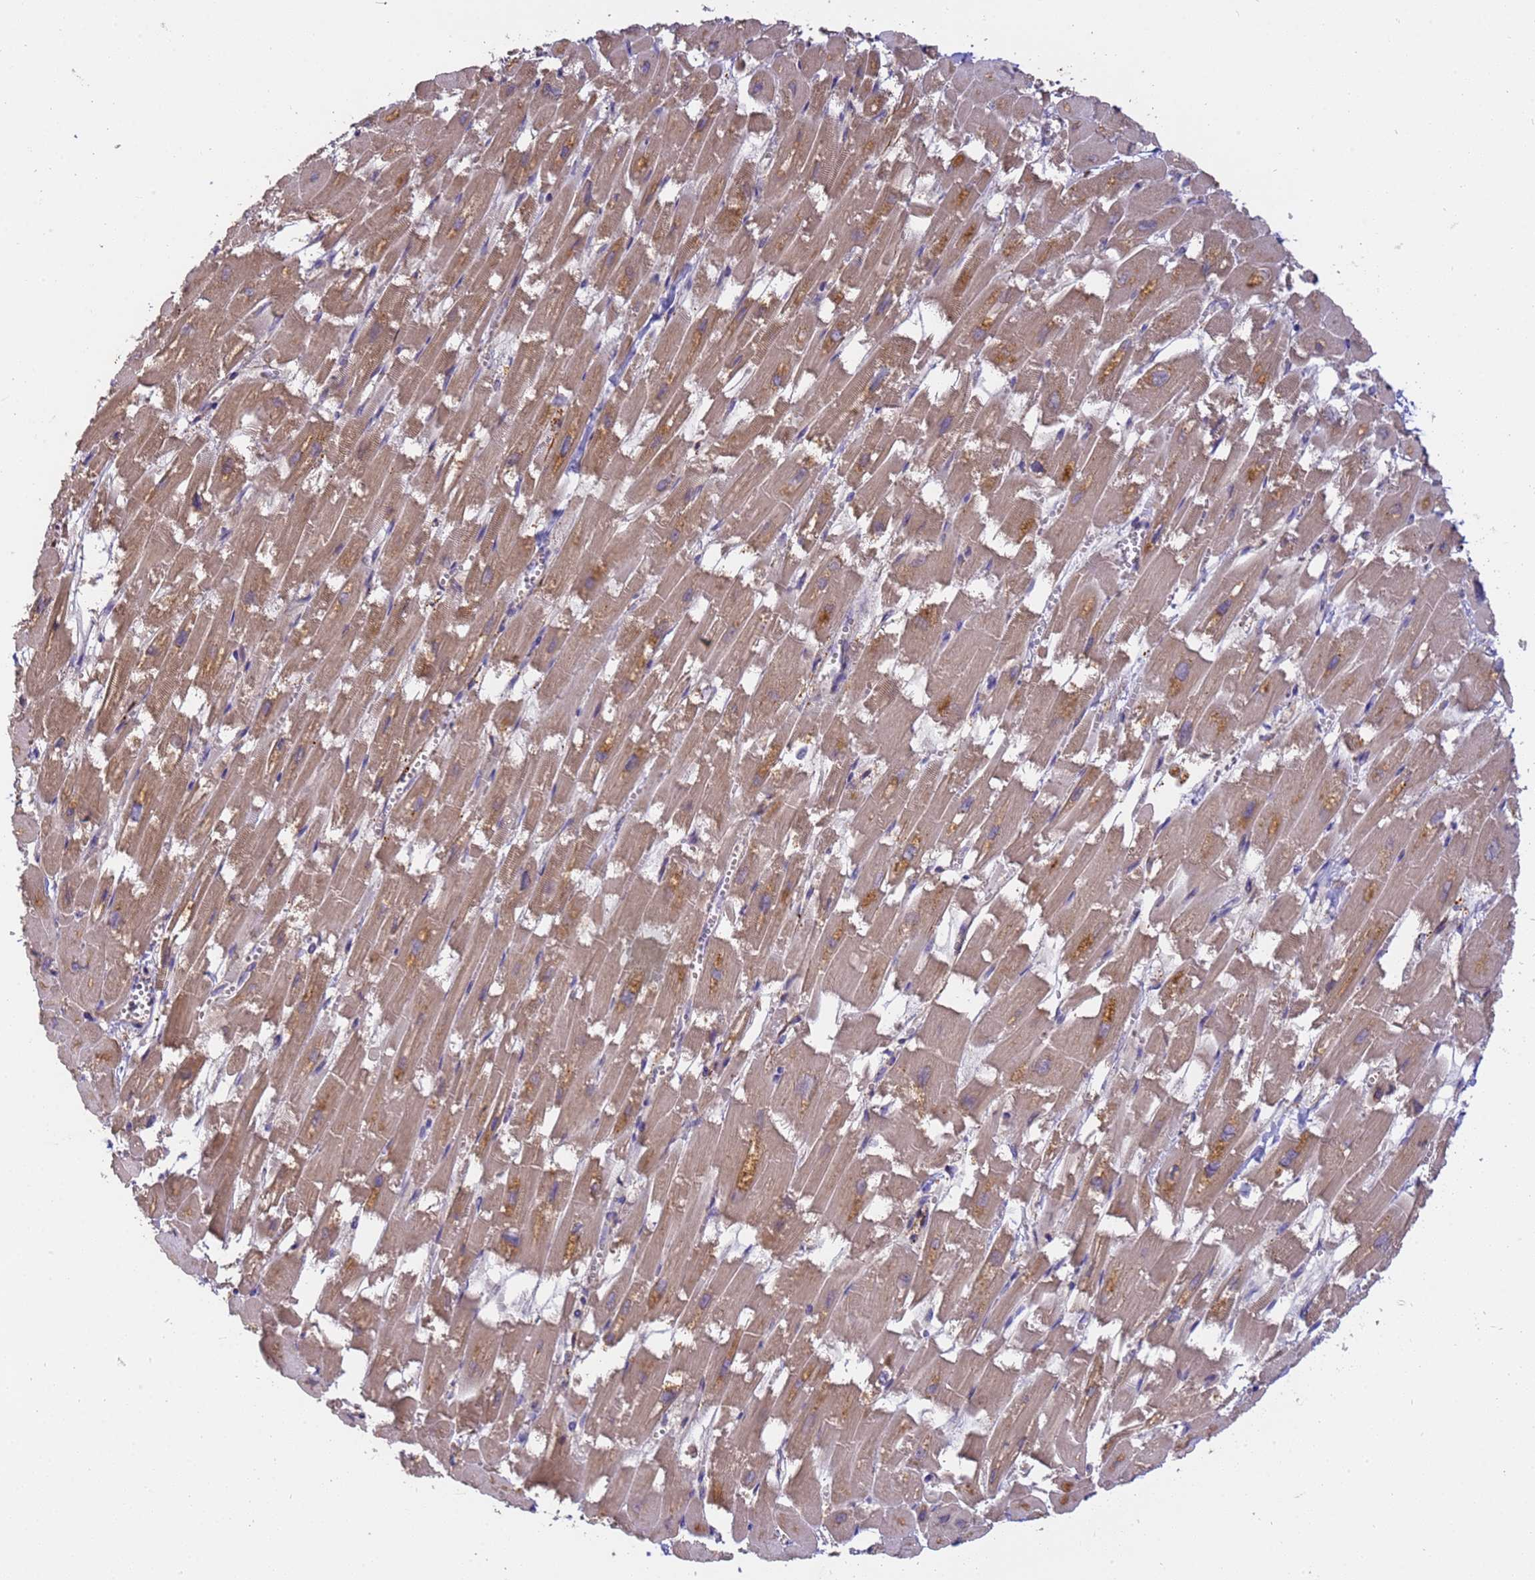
{"staining": {"intensity": "moderate", "quantity": ">75%", "location": "cytoplasmic/membranous"}, "tissue": "heart muscle", "cell_type": "Cardiomyocytes", "image_type": "normal", "snomed": [{"axis": "morphology", "description": "Normal tissue, NOS"}, {"axis": "topography", "description": "Heart"}], "caption": "IHC staining of benign heart muscle, which demonstrates medium levels of moderate cytoplasmic/membranous expression in approximately >75% of cardiomyocytes indicating moderate cytoplasmic/membranous protein expression. The staining was performed using DAB (3,3'-diaminobenzidine) (brown) for protein detection and nuclei were counterstained in hematoxylin (blue).", "gene": "M6PR", "patient": {"sex": "male", "age": 54}}